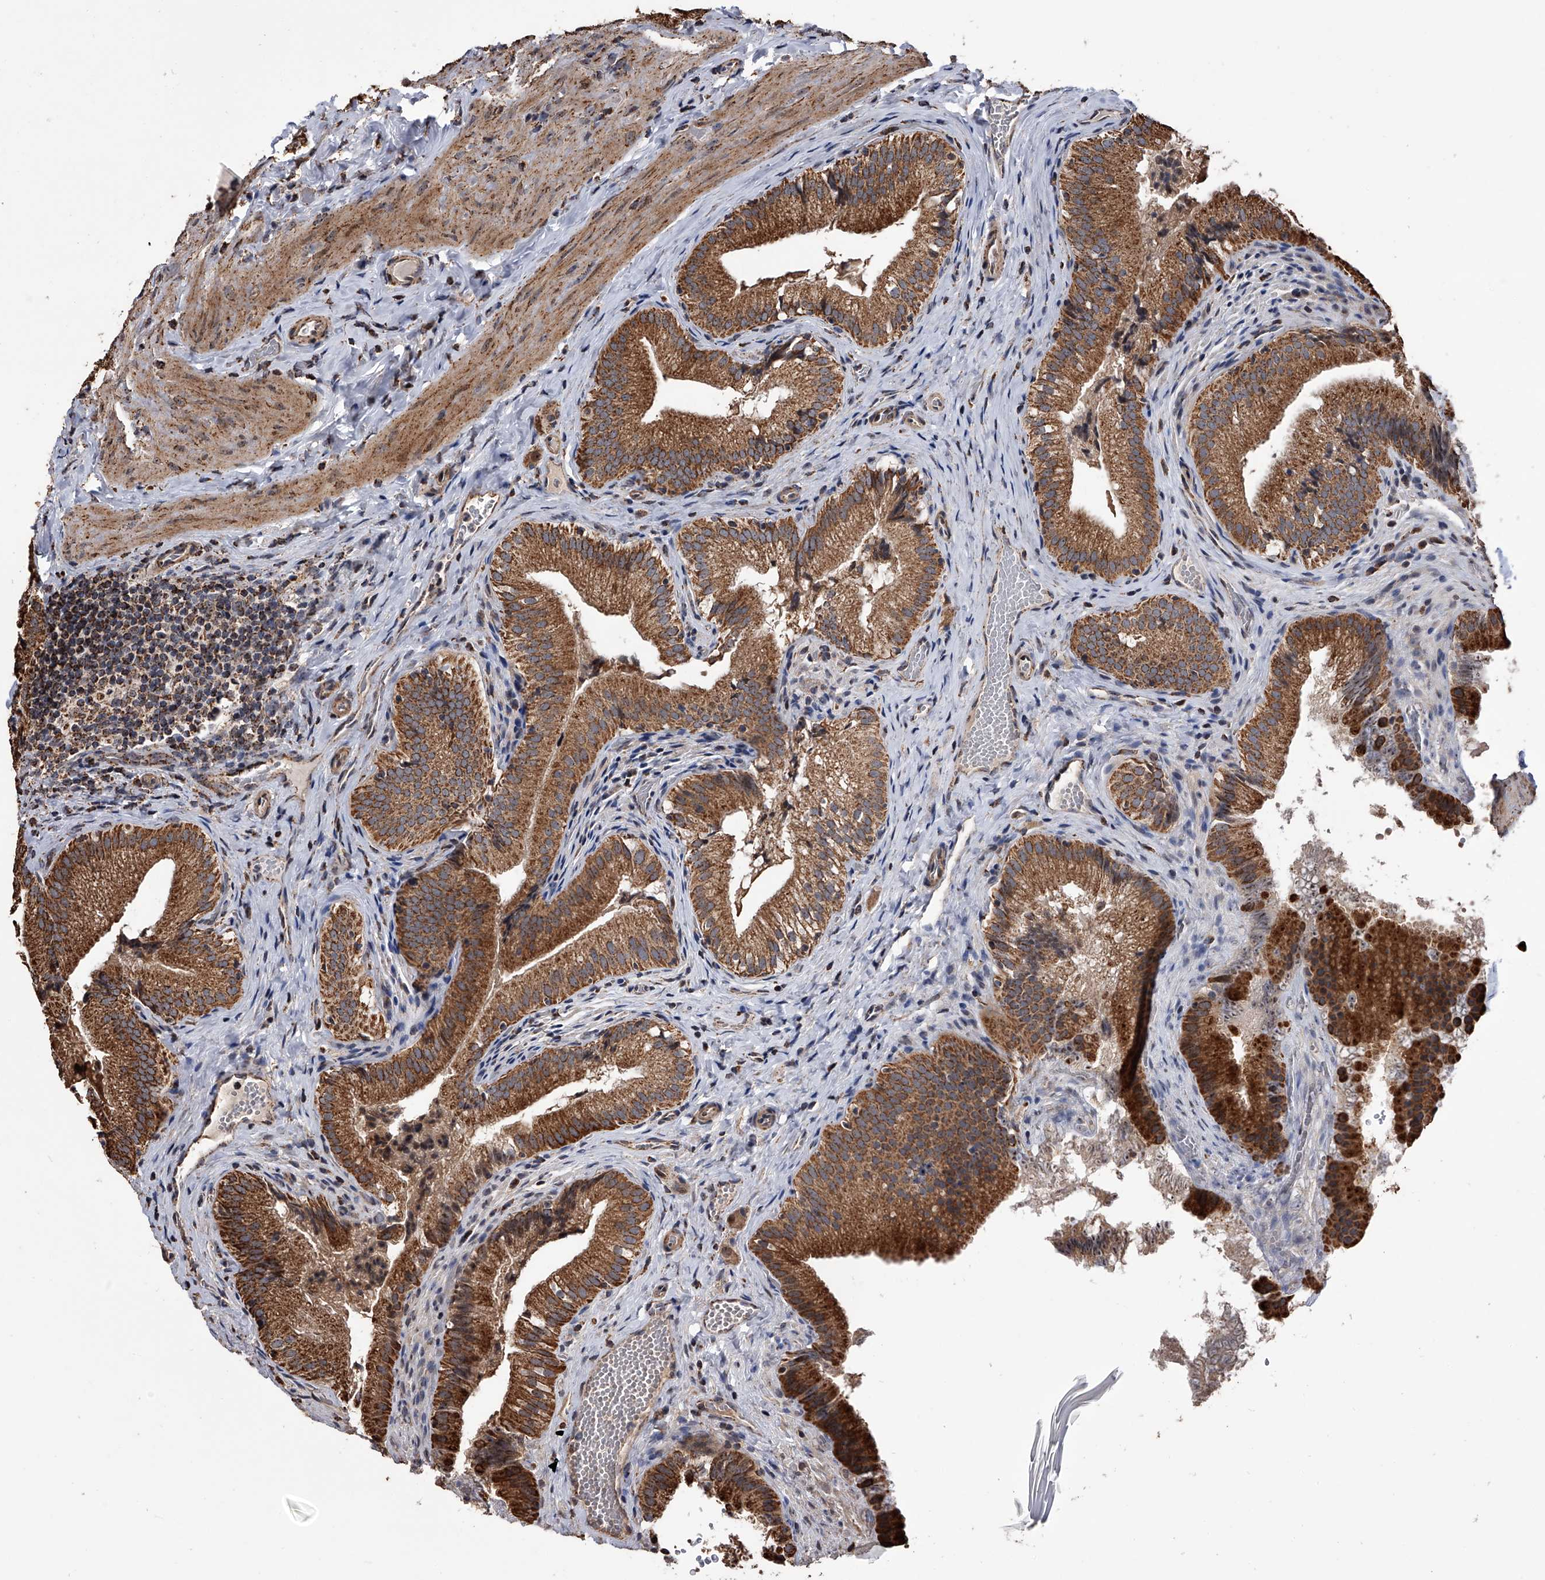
{"staining": {"intensity": "strong", "quantity": ">75%", "location": "cytoplasmic/membranous"}, "tissue": "gallbladder", "cell_type": "Glandular cells", "image_type": "normal", "snomed": [{"axis": "morphology", "description": "Normal tissue, NOS"}, {"axis": "topography", "description": "Gallbladder"}], "caption": "Immunohistochemistry histopathology image of normal gallbladder stained for a protein (brown), which demonstrates high levels of strong cytoplasmic/membranous positivity in approximately >75% of glandular cells.", "gene": "SMPDL3A", "patient": {"sex": "female", "age": 30}}